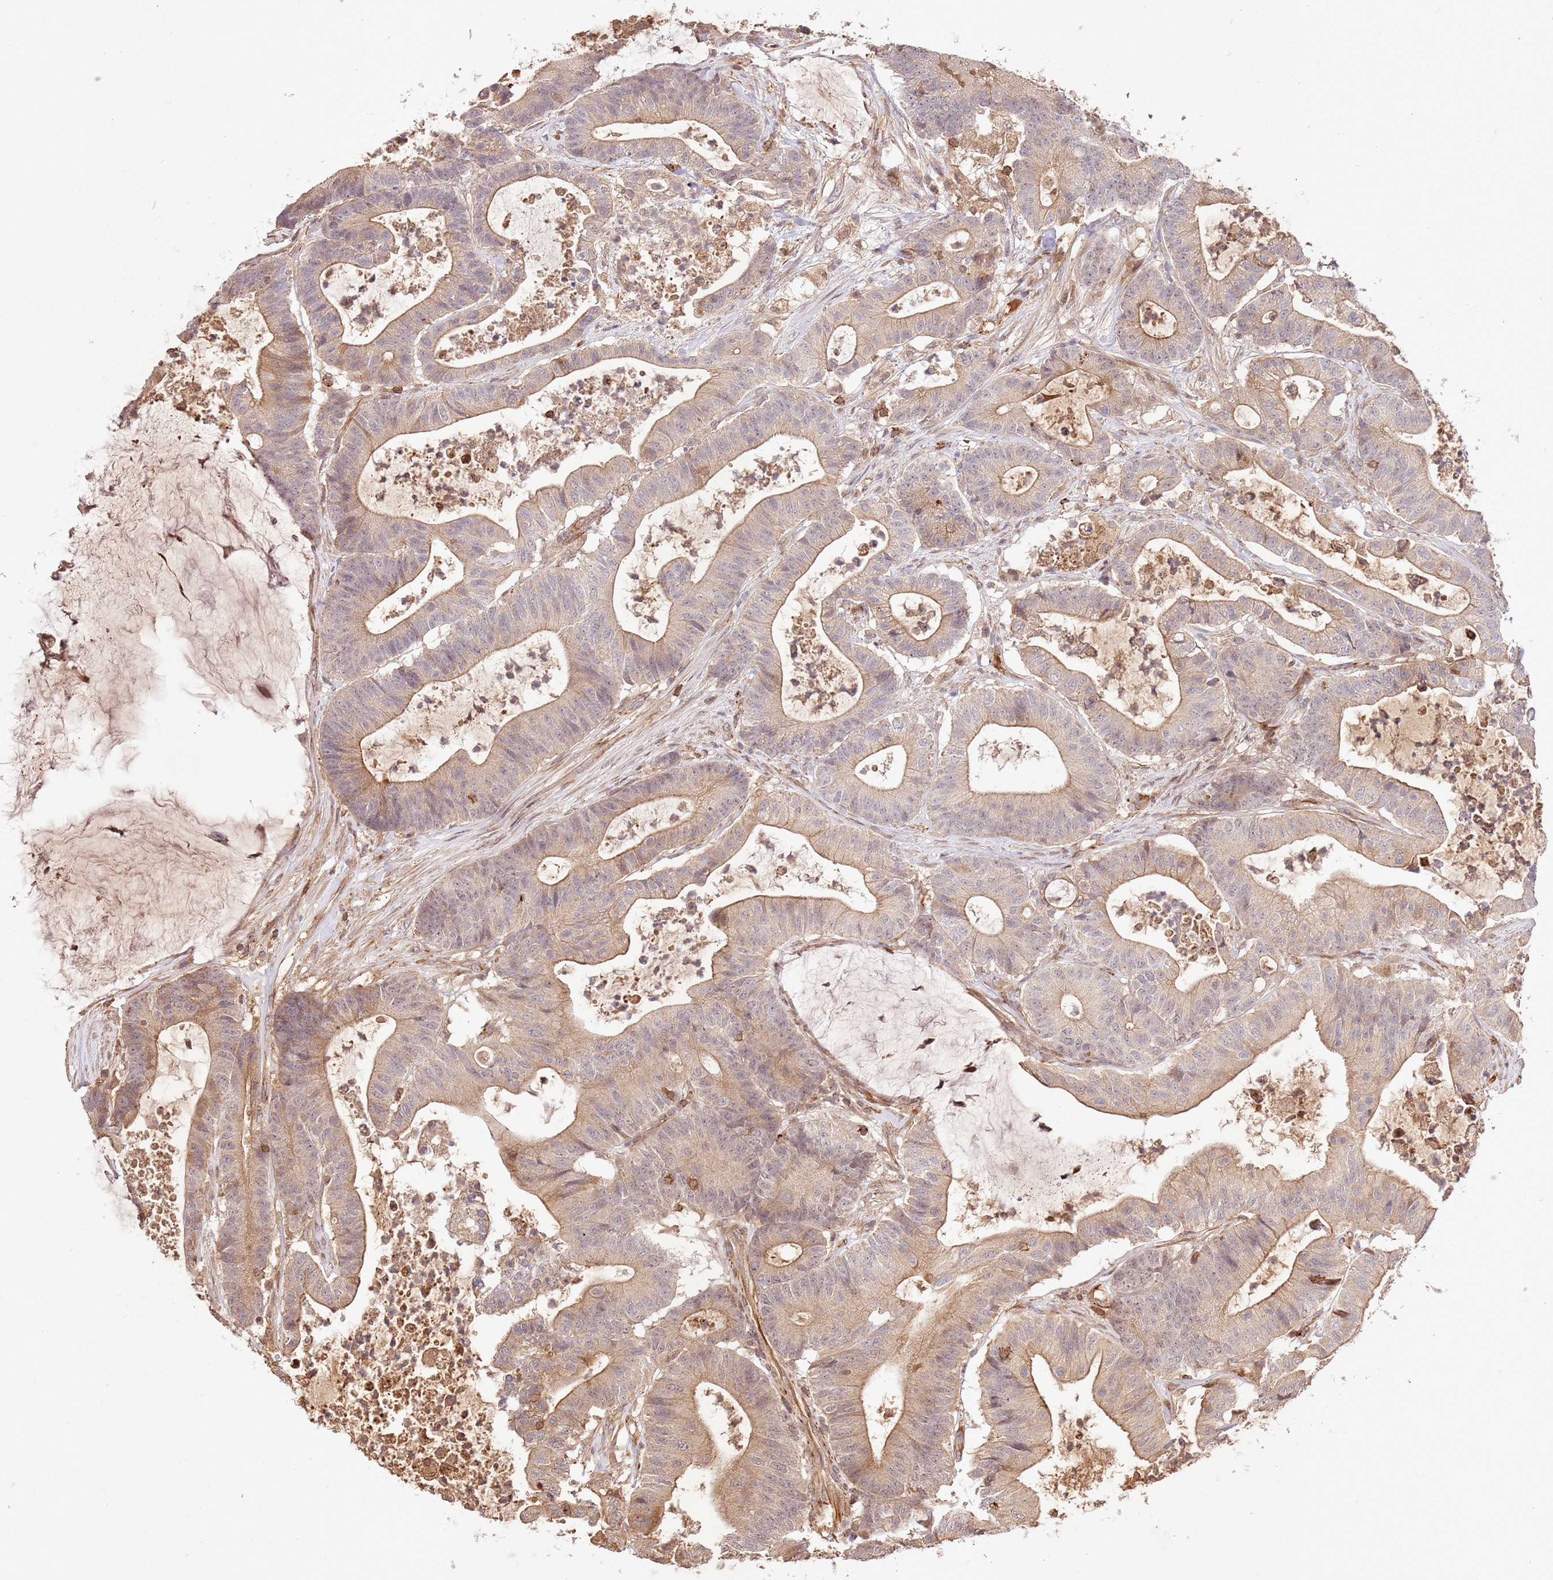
{"staining": {"intensity": "weak", "quantity": ">75%", "location": "cytoplasmic/membranous"}, "tissue": "colorectal cancer", "cell_type": "Tumor cells", "image_type": "cancer", "snomed": [{"axis": "morphology", "description": "Adenocarcinoma, NOS"}, {"axis": "topography", "description": "Colon"}], "caption": "Protein expression by immunohistochemistry reveals weak cytoplasmic/membranous expression in about >75% of tumor cells in colorectal cancer. (DAB (3,3'-diaminobenzidine) IHC, brown staining for protein, blue staining for nuclei).", "gene": "KATNAL2", "patient": {"sex": "female", "age": 84}}